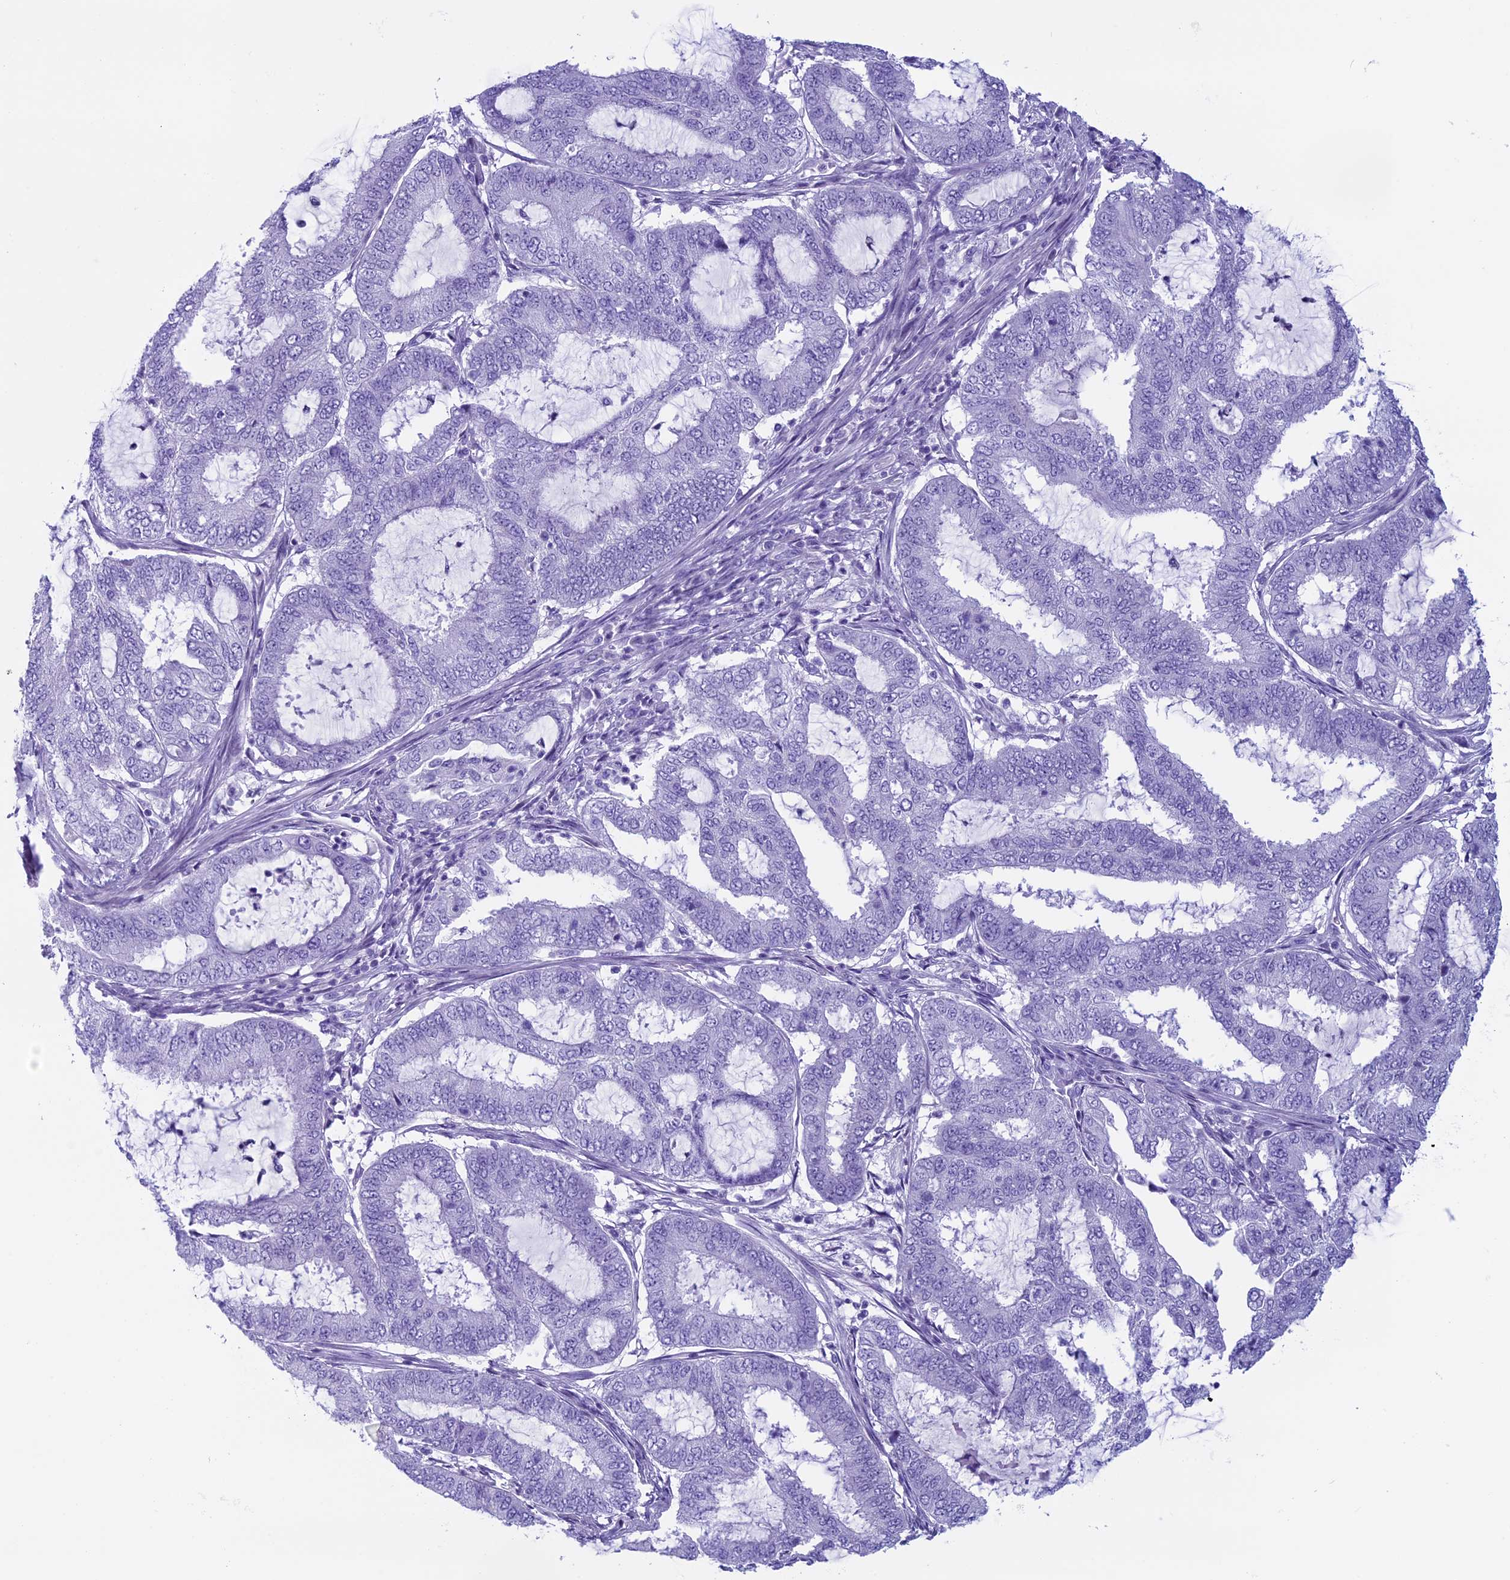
{"staining": {"intensity": "negative", "quantity": "none", "location": "none"}, "tissue": "endometrial cancer", "cell_type": "Tumor cells", "image_type": "cancer", "snomed": [{"axis": "morphology", "description": "Adenocarcinoma, NOS"}, {"axis": "topography", "description": "Endometrium"}], "caption": "The photomicrograph displays no staining of tumor cells in endometrial adenocarcinoma.", "gene": "ZNF563", "patient": {"sex": "female", "age": 51}}